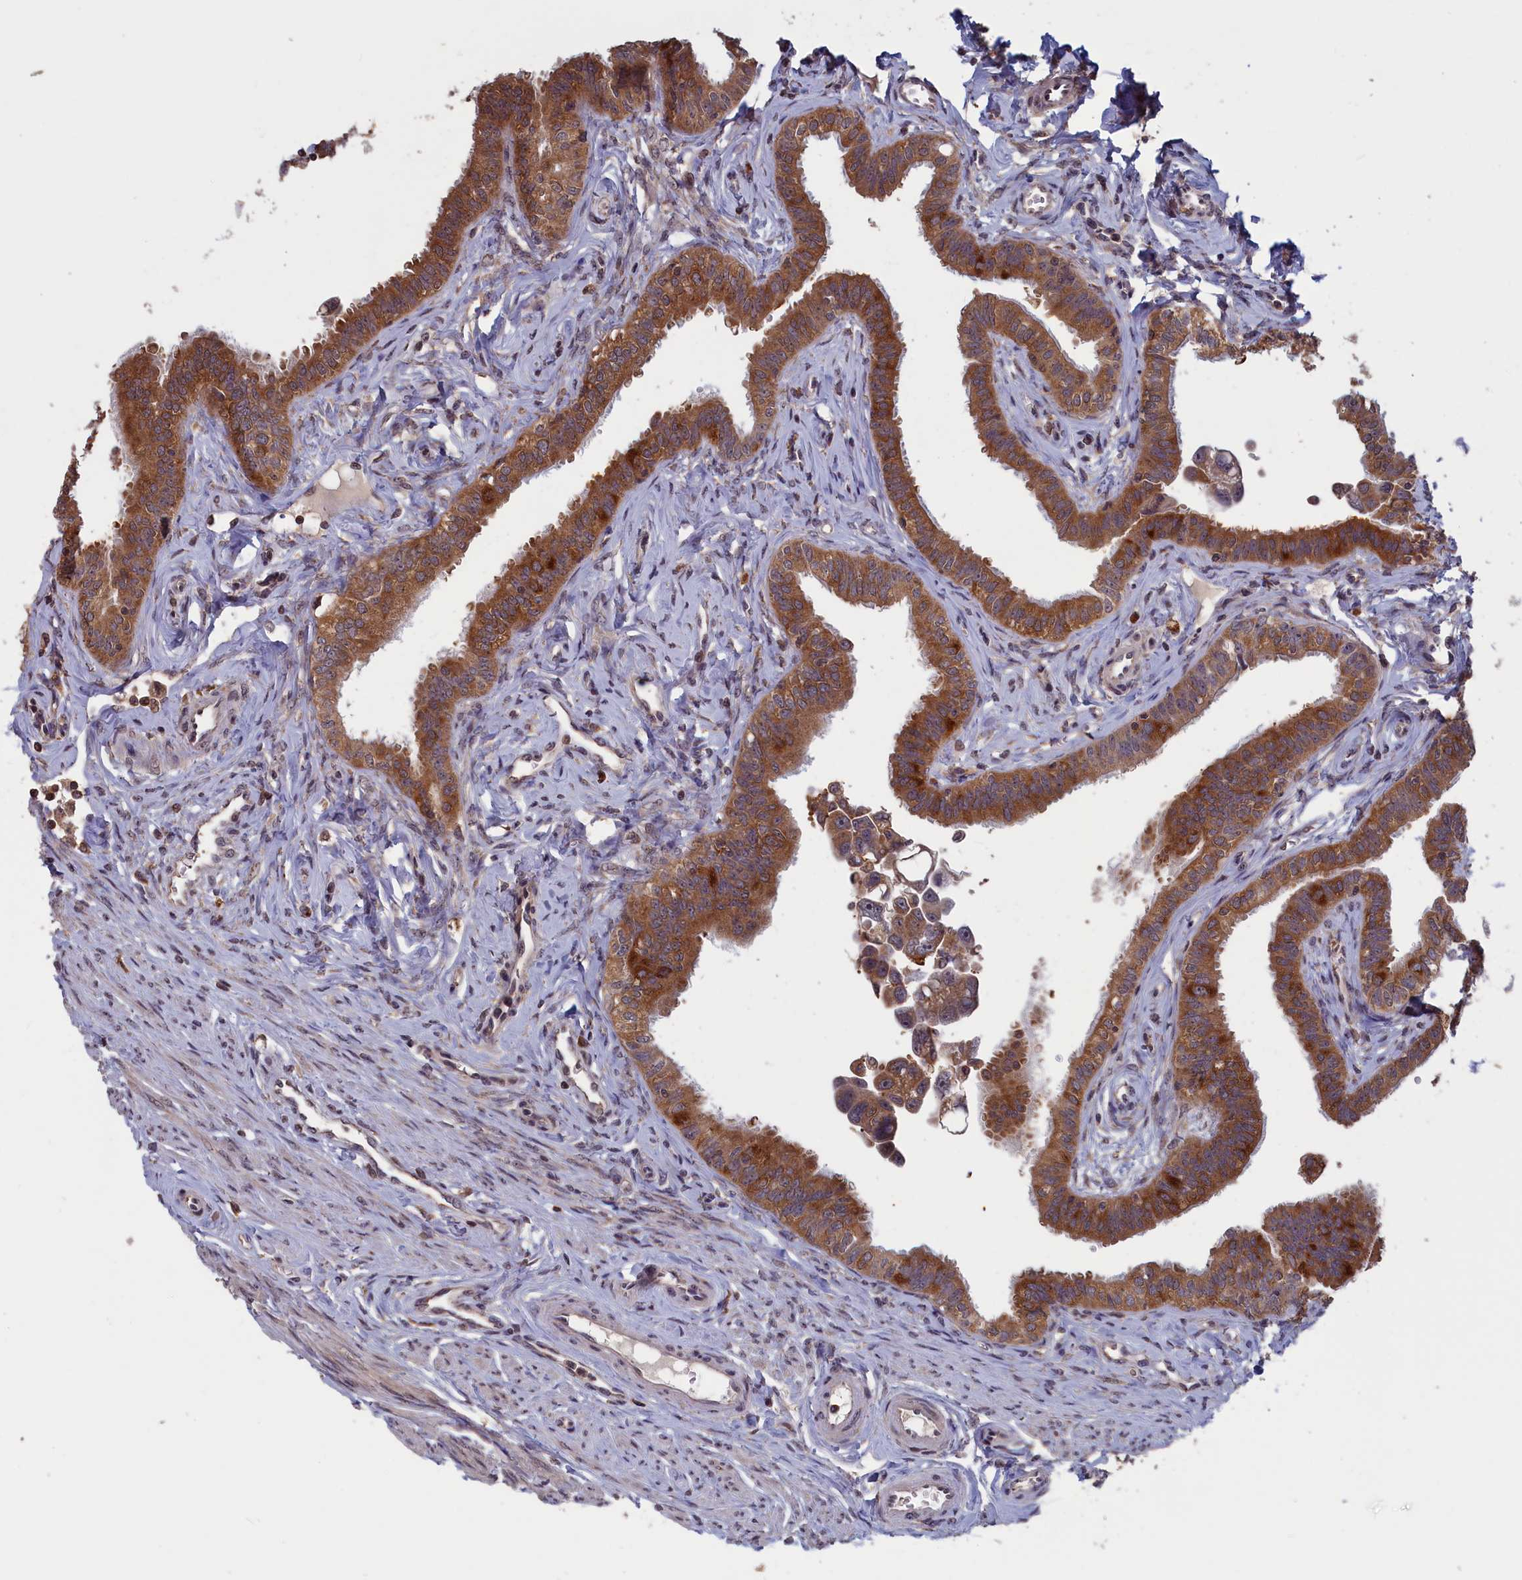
{"staining": {"intensity": "moderate", "quantity": ">75%", "location": "cytoplasmic/membranous"}, "tissue": "fallopian tube", "cell_type": "Glandular cells", "image_type": "normal", "snomed": [{"axis": "morphology", "description": "Normal tissue, NOS"}, {"axis": "morphology", "description": "Carcinoma, NOS"}, {"axis": "topography", "description": "Fallopian tube"}, {"axis": "topography", "description": "Ovary"}], "caption": "IHC (DAB (3,3'-diaminobenzidine)) staining of normal fallopian tube exhibits moderate cytoplasmic/membranous protein staining in about >75% of glandular cells.", "gene": "CACTIN", "patient": {"sex": "female", "age": 59}}